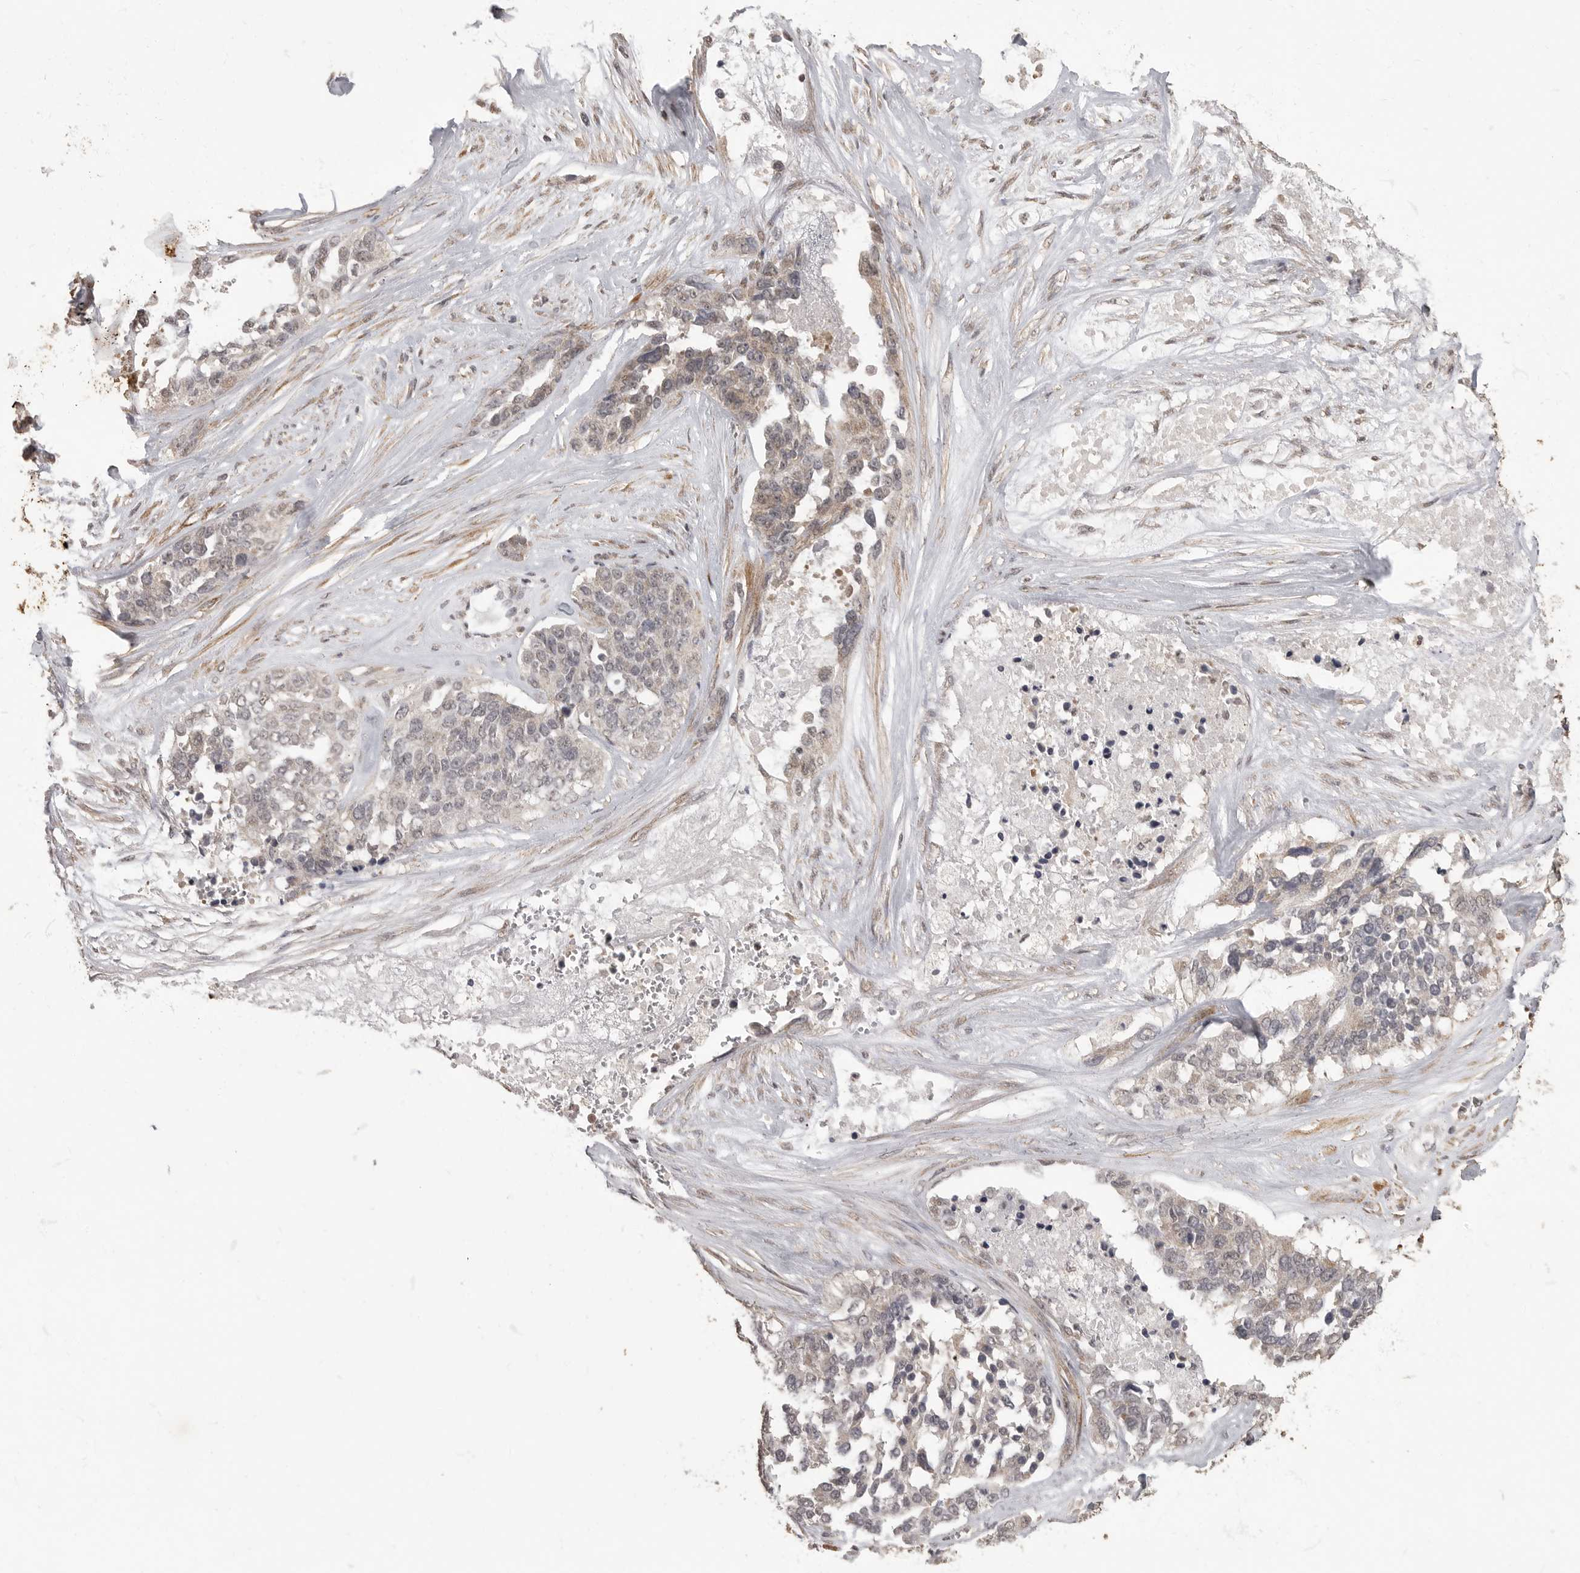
{"staining": {"intensity": "negative", "quantity": "none", "location": "none"}, "tissue": "ovarian cancer", "cell_type": "Tumor cells", "image_type": "cancer", "snomed": [{"axis": "morphology", "description": "Cystadenocarcinoma, serous, NOS"}, {"axis": "topography", "description": "Ovary"}], "caption": "IHC of serous cystadenocarcinoma (ovarian) reveals no staining in tumor cells. (Stains: DAB (3,3'-diaminobenzidine) immunohistochemistry (IHC) with hematoxylin counter stain, Microscopy: brightfield microscopy at high magnification).", "gene": "MAFG", "patient": {"sex": "female", "age": 44}}